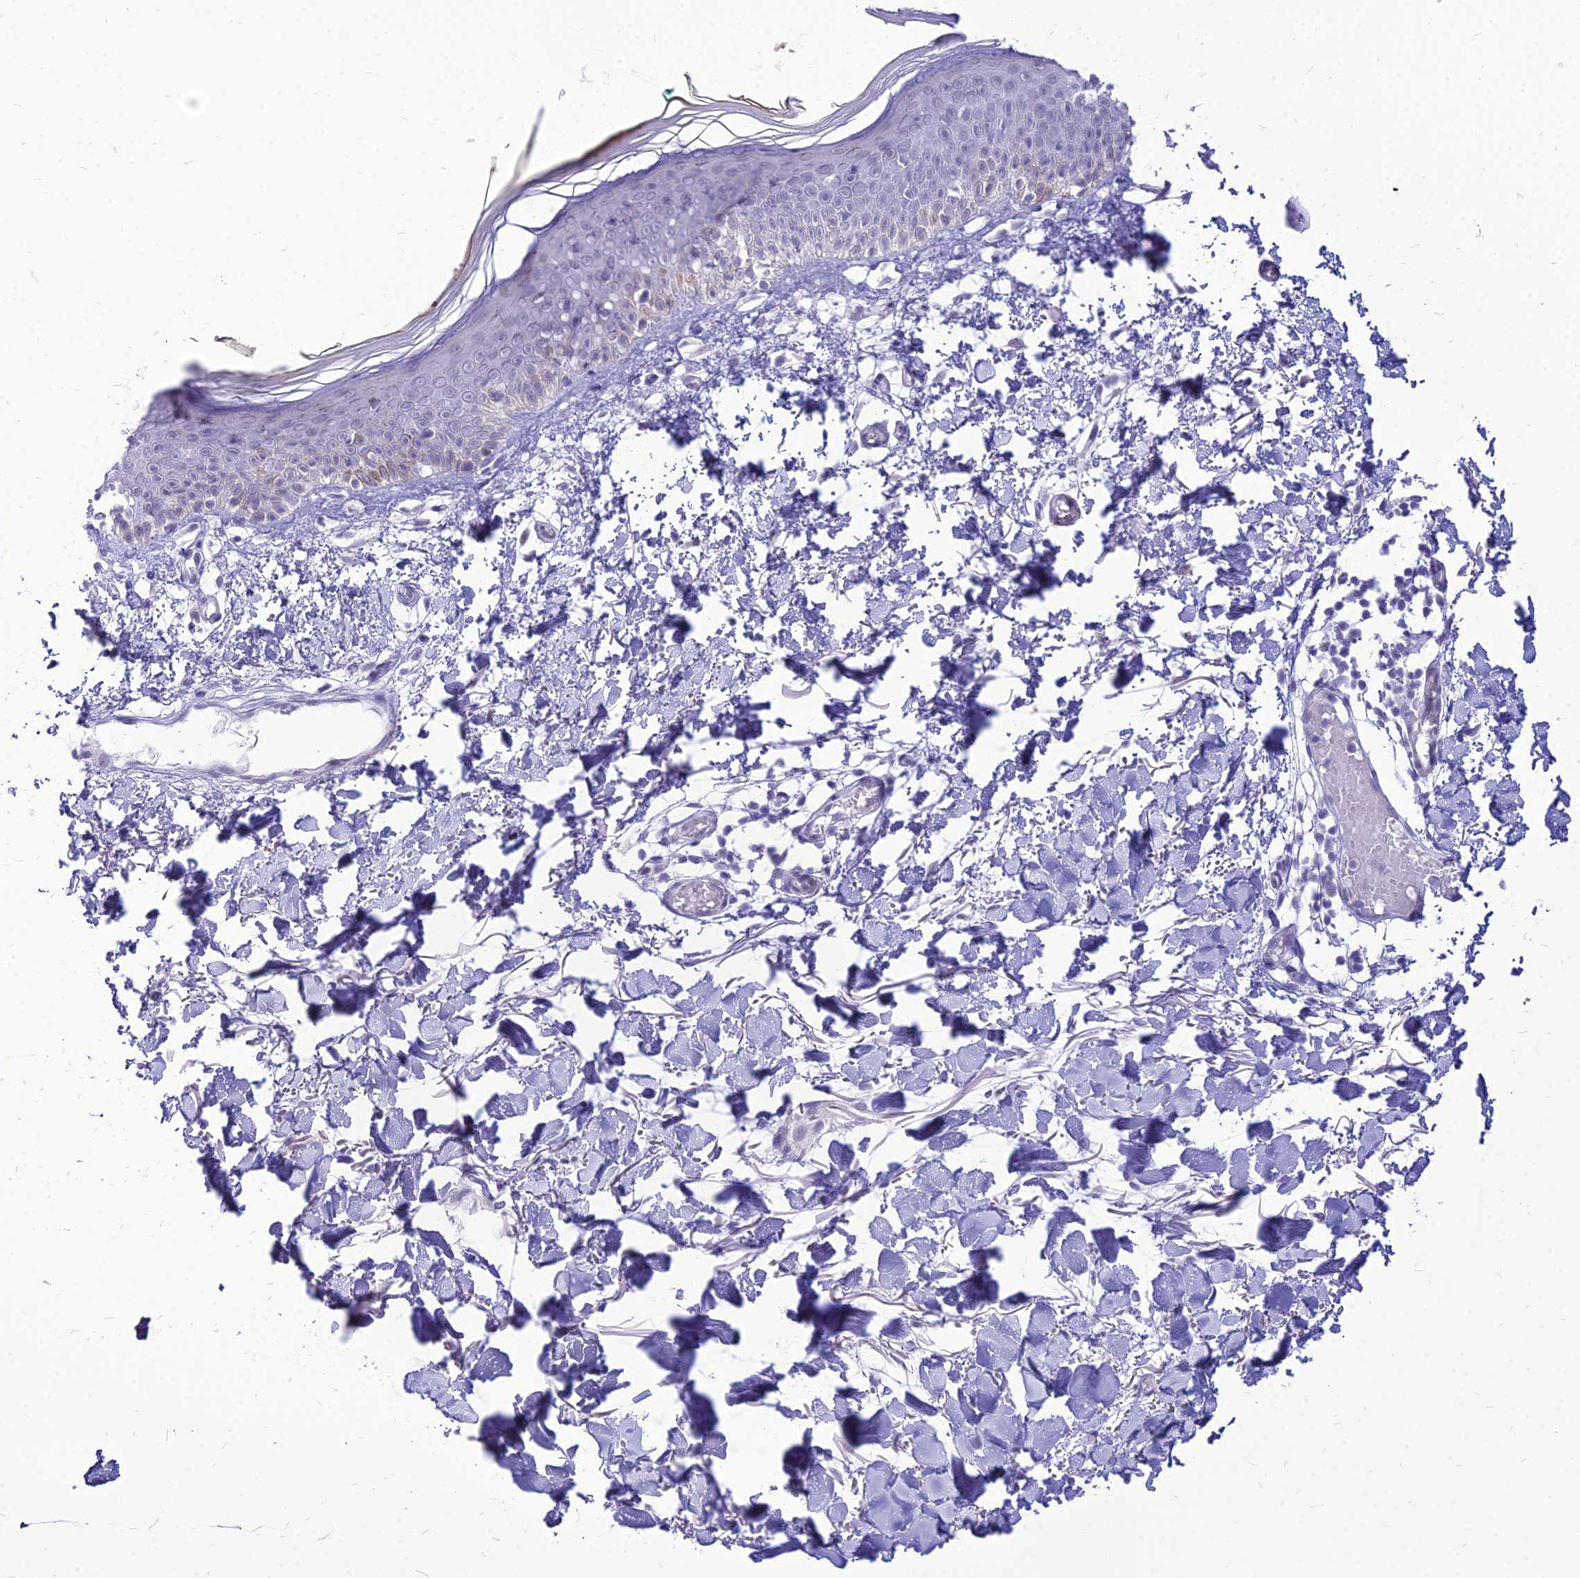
{"staining": {"intensity": "negative", "quantity": "none", "location": "none"}, "tissue": "skin", "cell_type": "Fibroblasts", "image_type": "normal", "snomed": [{"axis": "morphology", "description": "Normal tissue, NOS"}, {"axis": "topography", "description": "Skin"}], "caption": "Immunohistochemistry (IHC) photomicrograph of unremarkable skin stained for a protein (brown), which reveals no positivity in fibroblasts. (DAB IHC with hematoxylin counter stain).", "gene": "DHX40", "patient": {"sex": "male", "age": 62}}